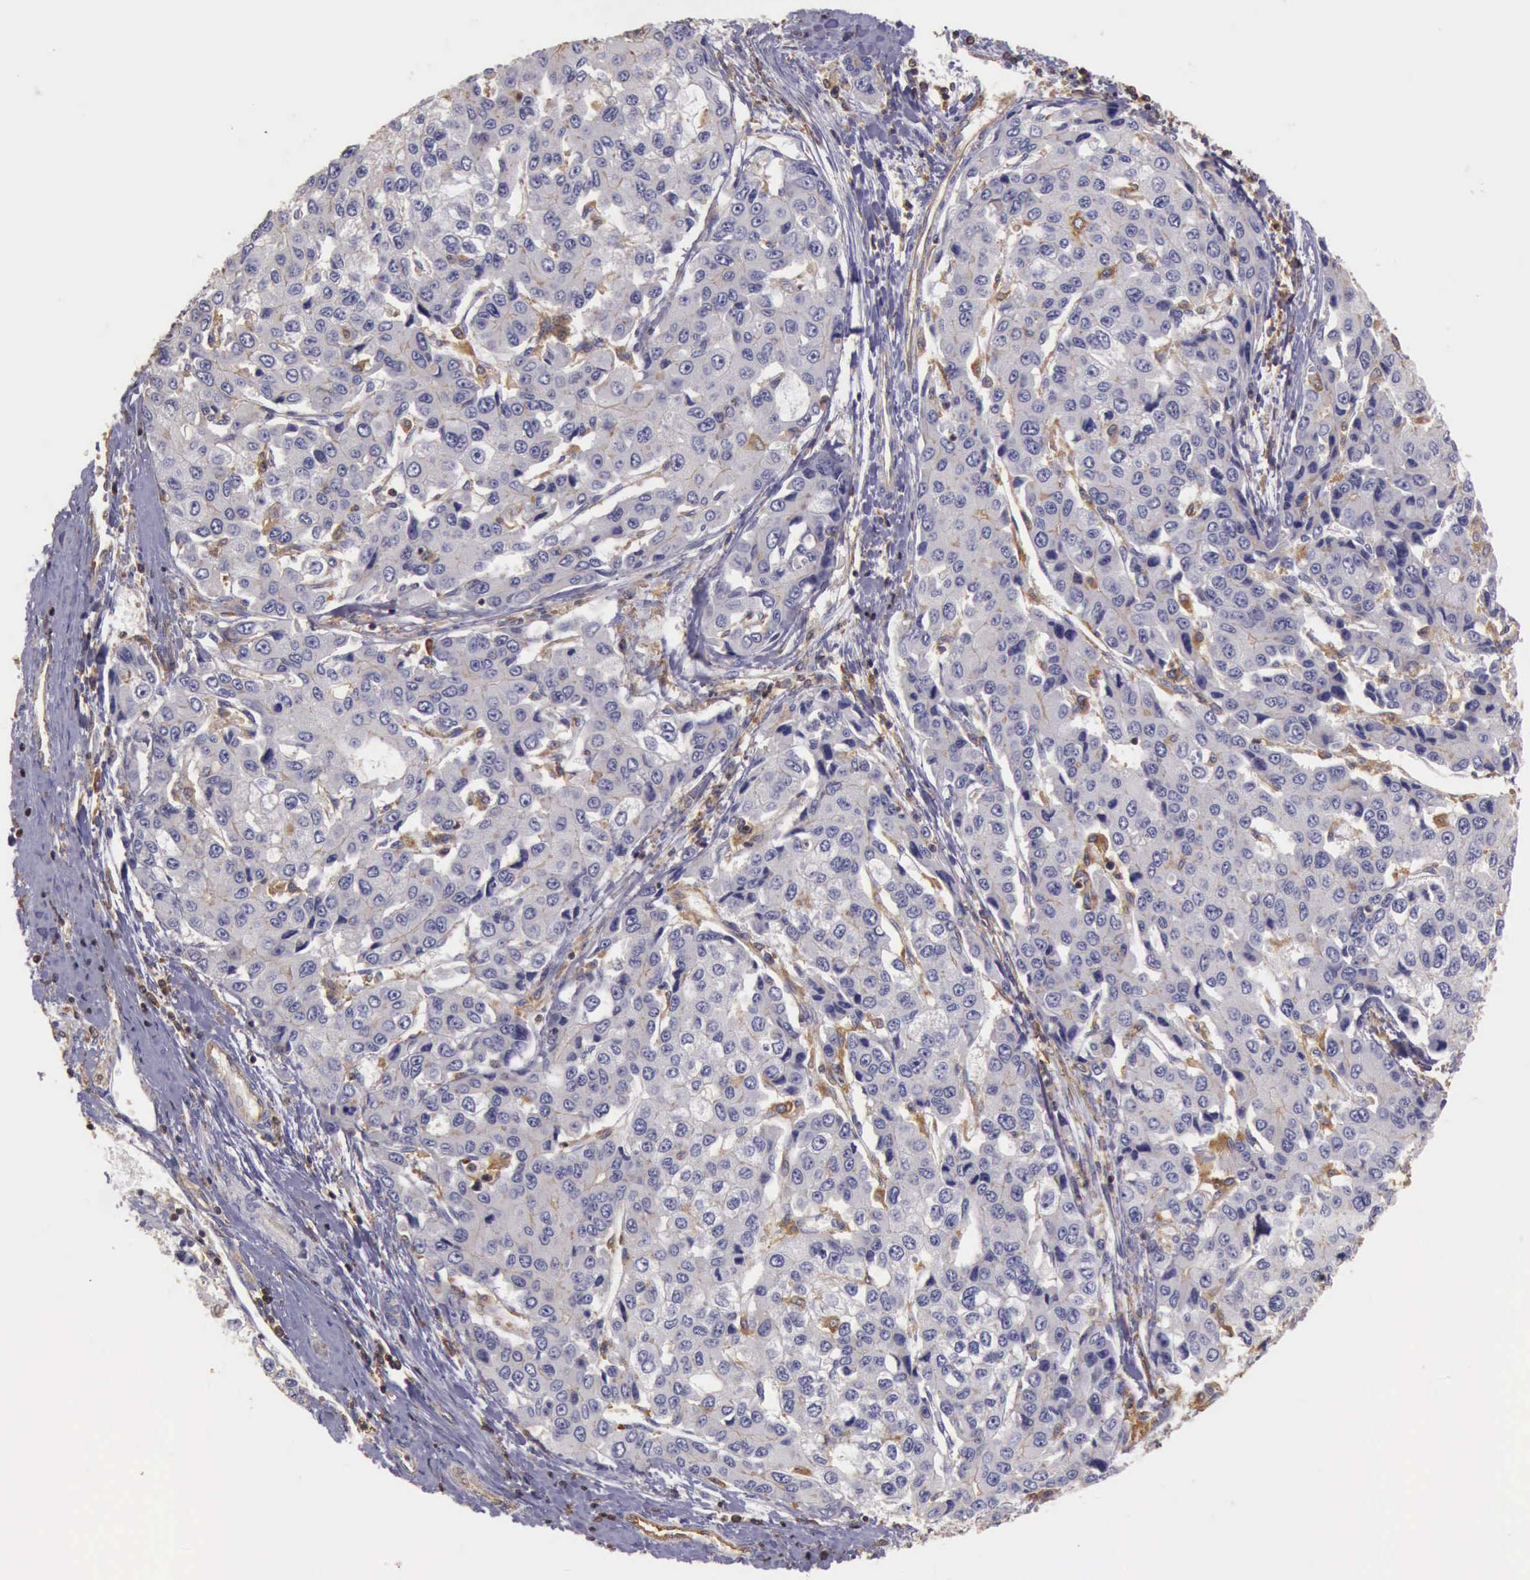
{"staining": {"intensity": "negative", "quantity": "none", "location": "none"}, "tissue": "liver cancer", "cell_type": "Tumor cells", "image_type": "cancer", "snomed": [{"axis": "morphology", "description": "Carcinoma, Hepatocellular, NOS"}, {"axis": "topography", "description": "Liver"}], "caption": "A micrograph of human liver cancer is negative for staining in tumor cells.", "gene": "ARHGAP4", "patient": {"sex": "female", "age": 66}}